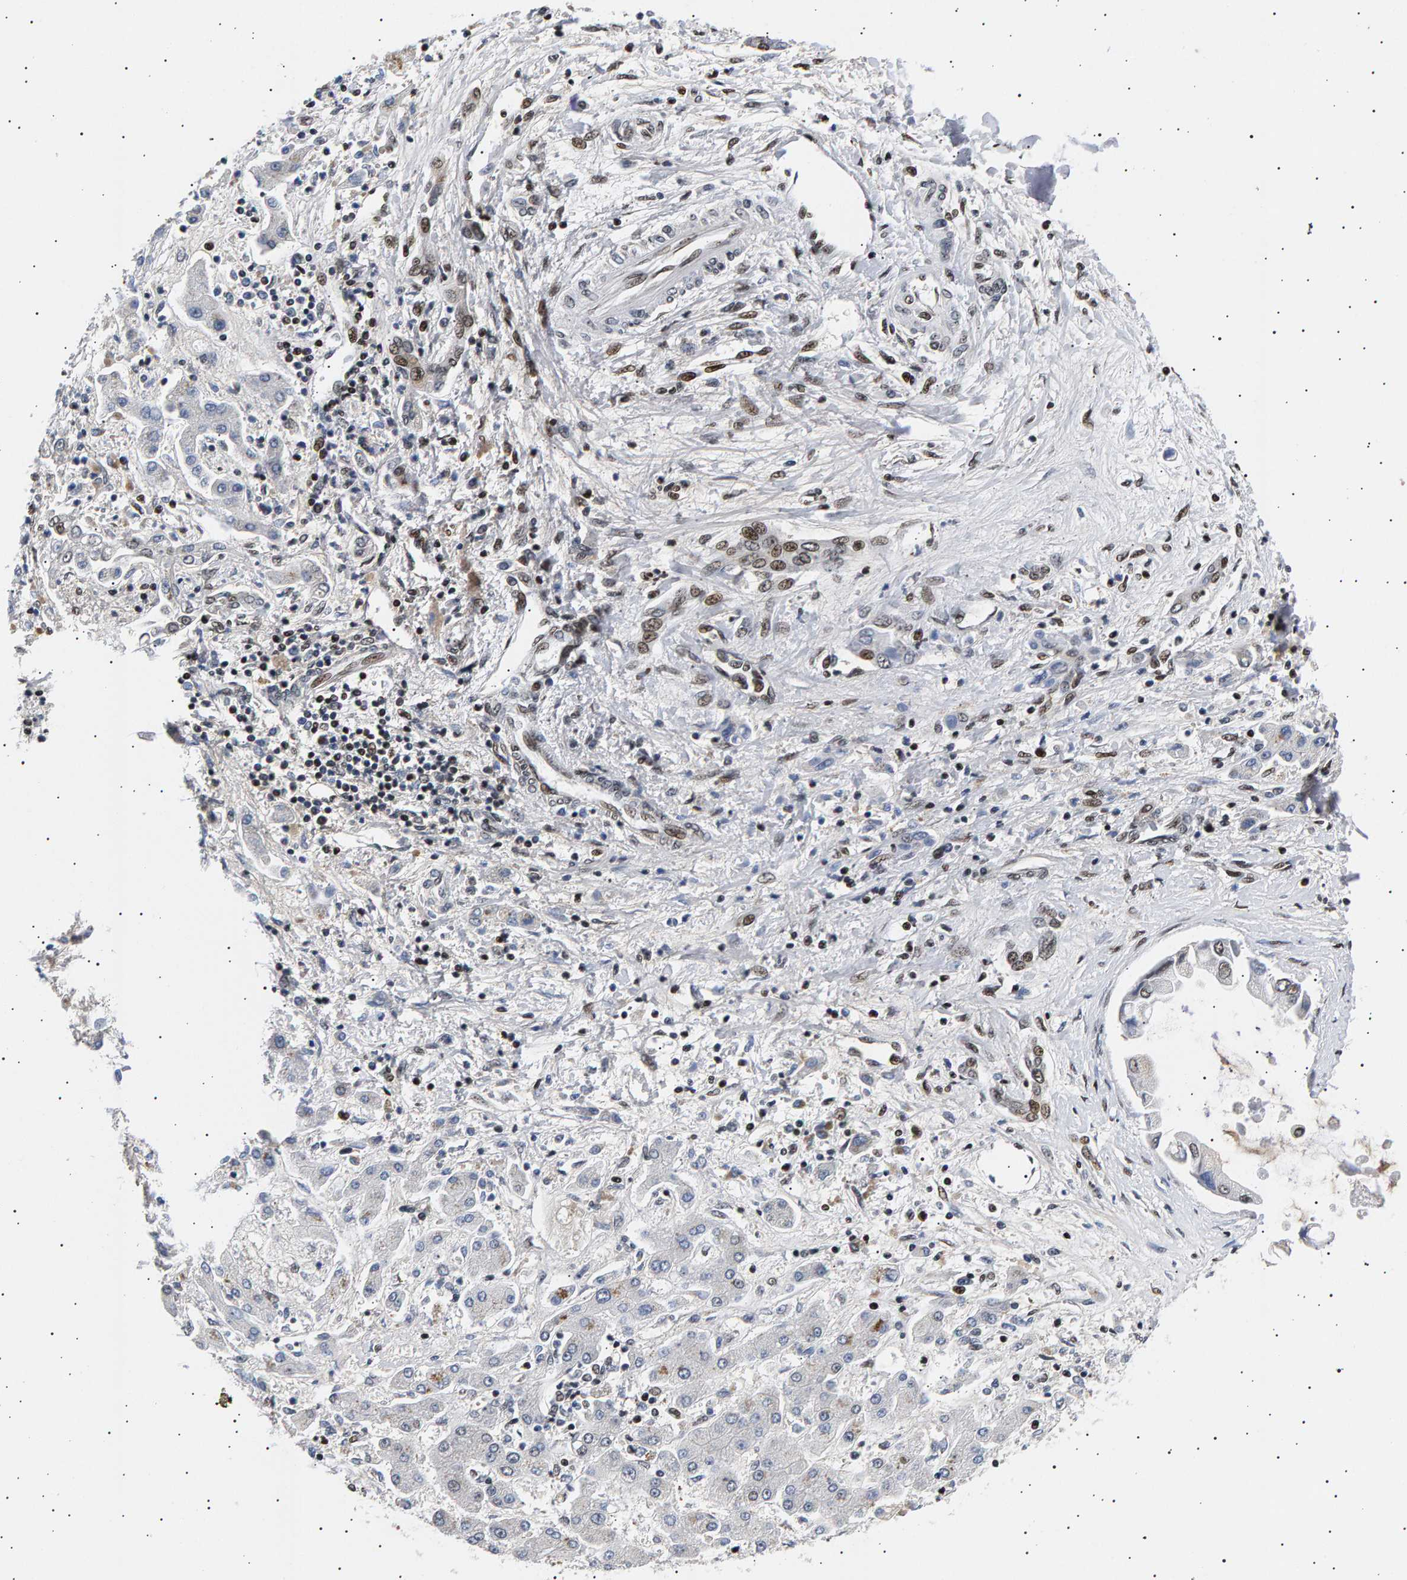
{"staining": {"intensity": "weak", "quantity": "<25%", "location": "nuclear"}, "tissue": "liver cancer", "cell_type": "Tumor cells", "image_type": "cancer", "snomed": [{"axis": "morphology", "description": "Cholangiocarcinoma"}, {"axis": "topography", "description": "Liver"}], "caption": "There is no significant staining in tumor cells of liver cancer (cholangiocarcinoma).", "gene": "ANKRD40", "patient": {"sex": "male", "age": 50}}